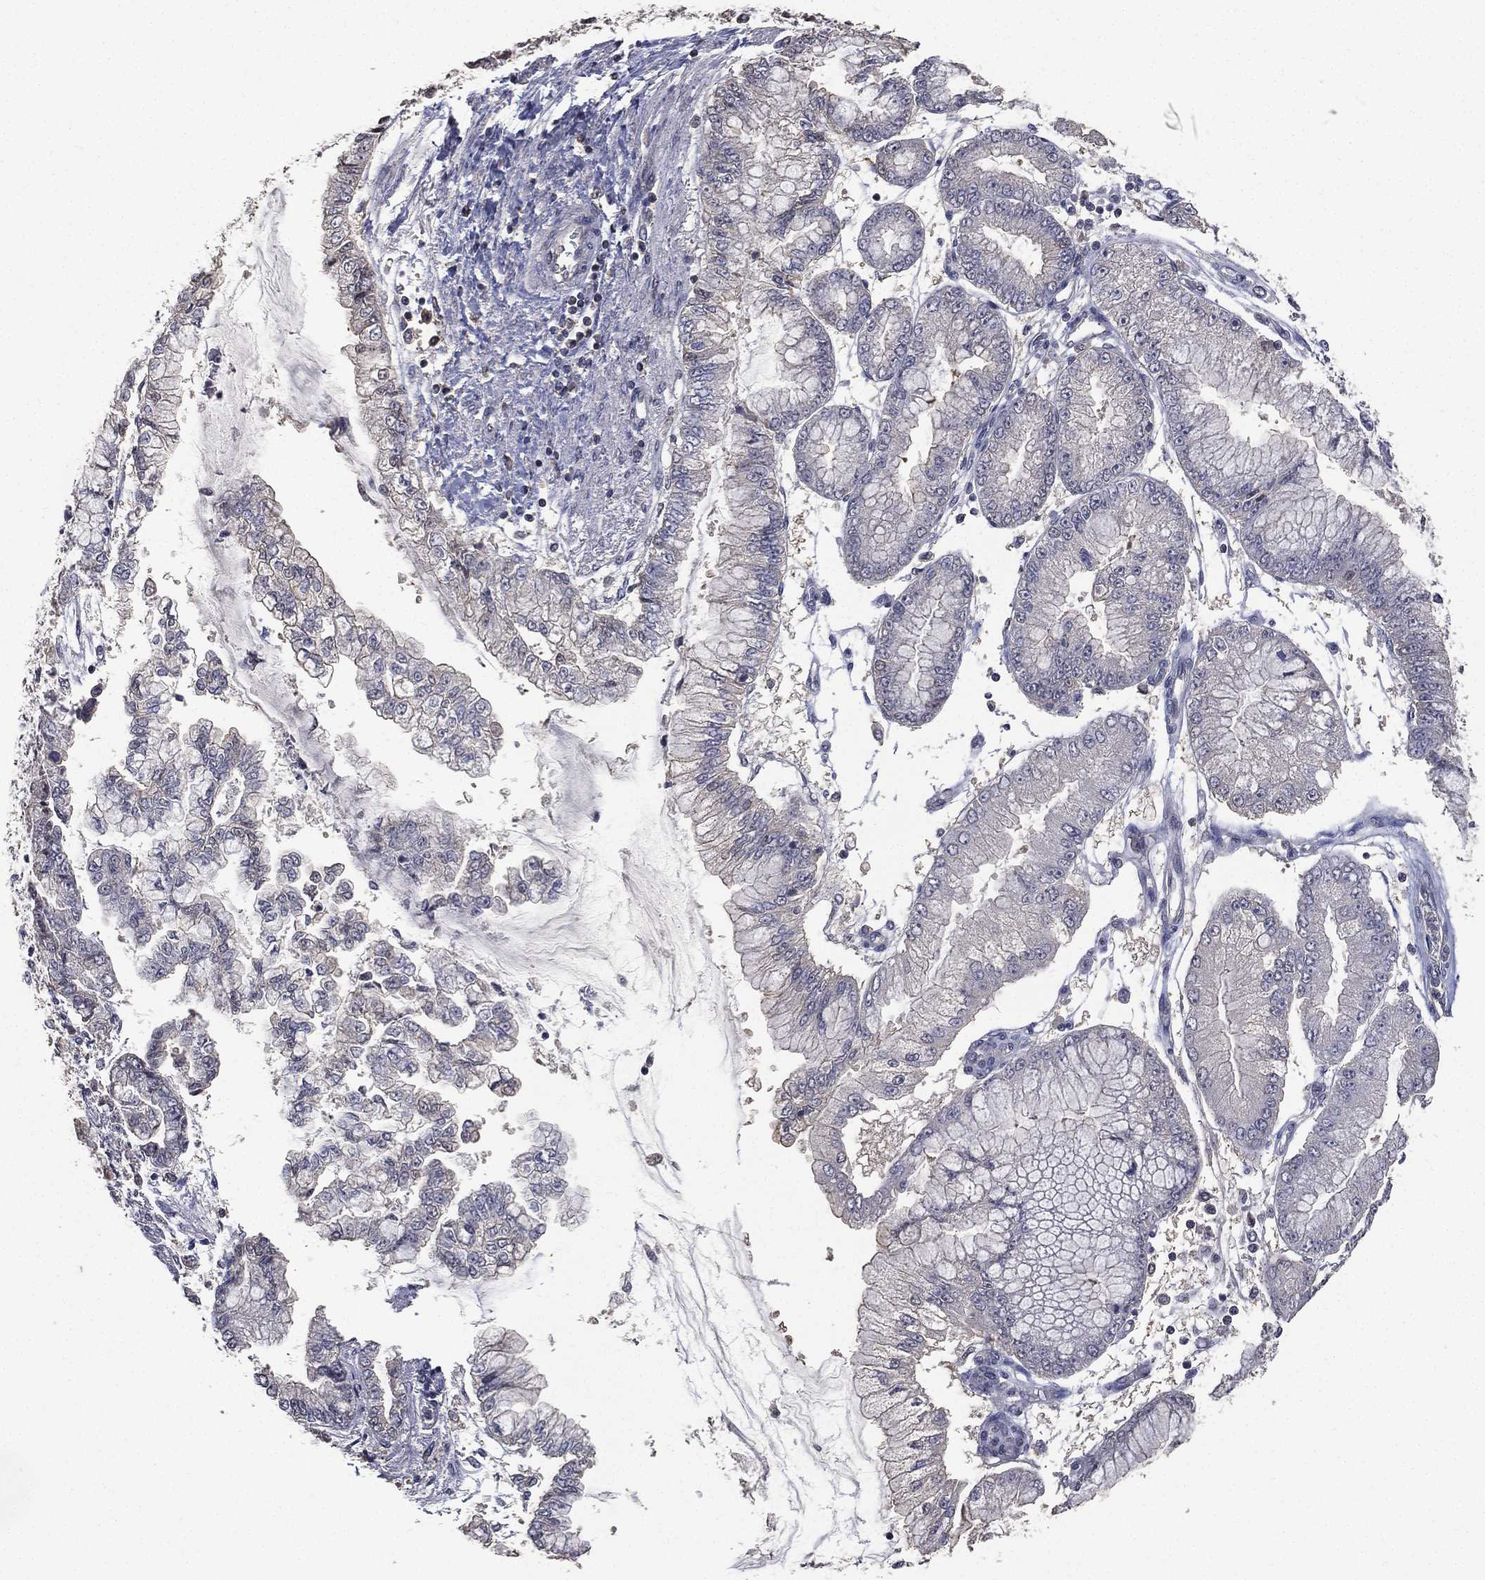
{"staining": {"intensity": "negative", "quantity": "none", "location": "none"}, "tissue": "stomach cancer", "cell_type": "Tumor cells", "image_type": "cancer", "snomed": [{"axis": "morphology", "description": "Adenocarcinoma, NOS"}, {"axis": "topography", "description": "Stomach, upper"}], "caption": "High power microscopy image of an IHC micrograph of adenocarcinoma (stomach), revealing no significant staining in tumor cells.", "gene": "SNAP25", "patient": {"sex": "female", "age": 74}}